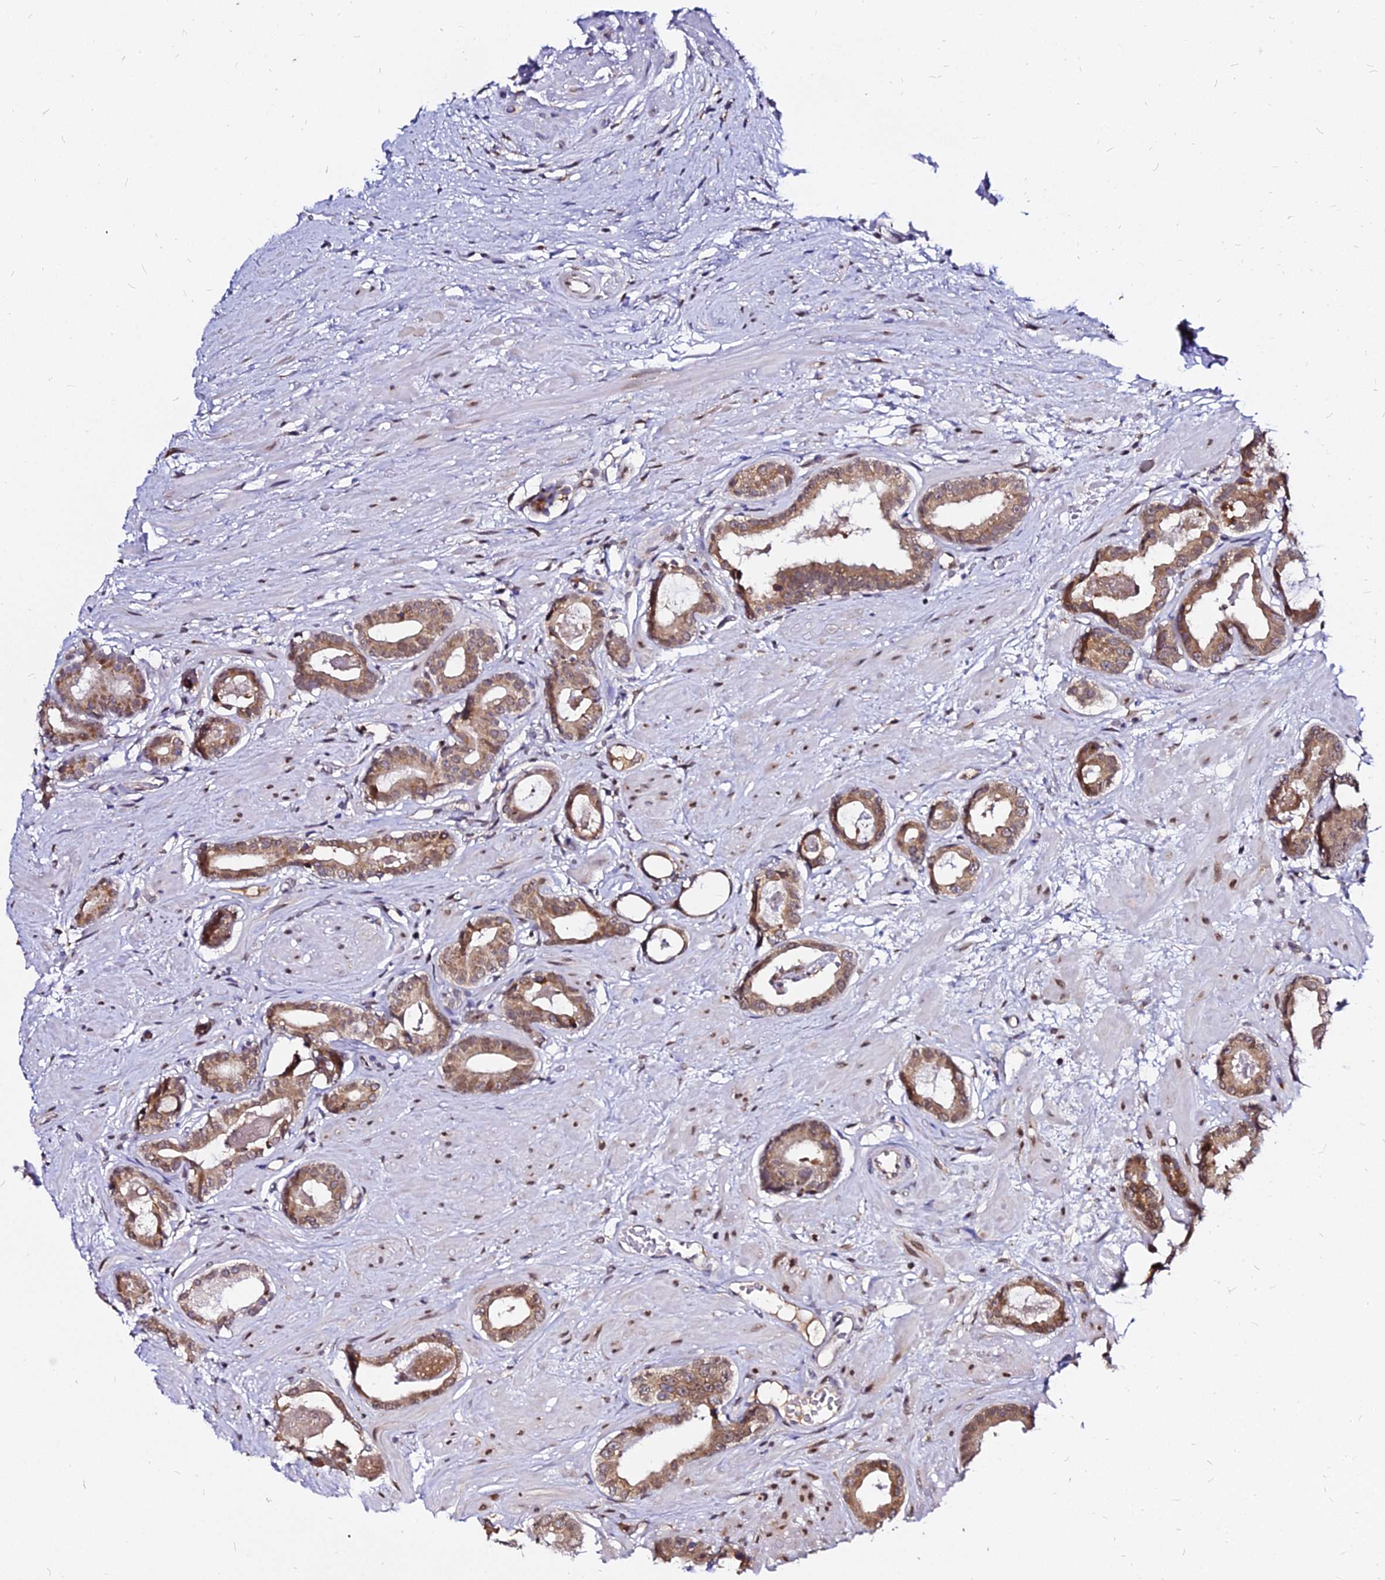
{"staining": {"intensity": "moderate", "quantity": ">75%", "location": "cytoplasmic/membranous,nuclear"}, "tissue": "prostate cancer", "cell_type": "Tumor cells", "image_type": "cancer", "snomed": [{"axis": "morphology", "description": "Adenocarcinoma, Low grade"}, {"axis": "topography", "description": "Prostate"}], "caption": "Immunohistochemical staining of prostate adenocarcinoma (low-grade) exhibits moderate cytoplasmic/membranous and nuclear protein positivity in about >75% of tumor cells.", "gene": "RNF121", "patient": {"sex": "male", "age": 64}}